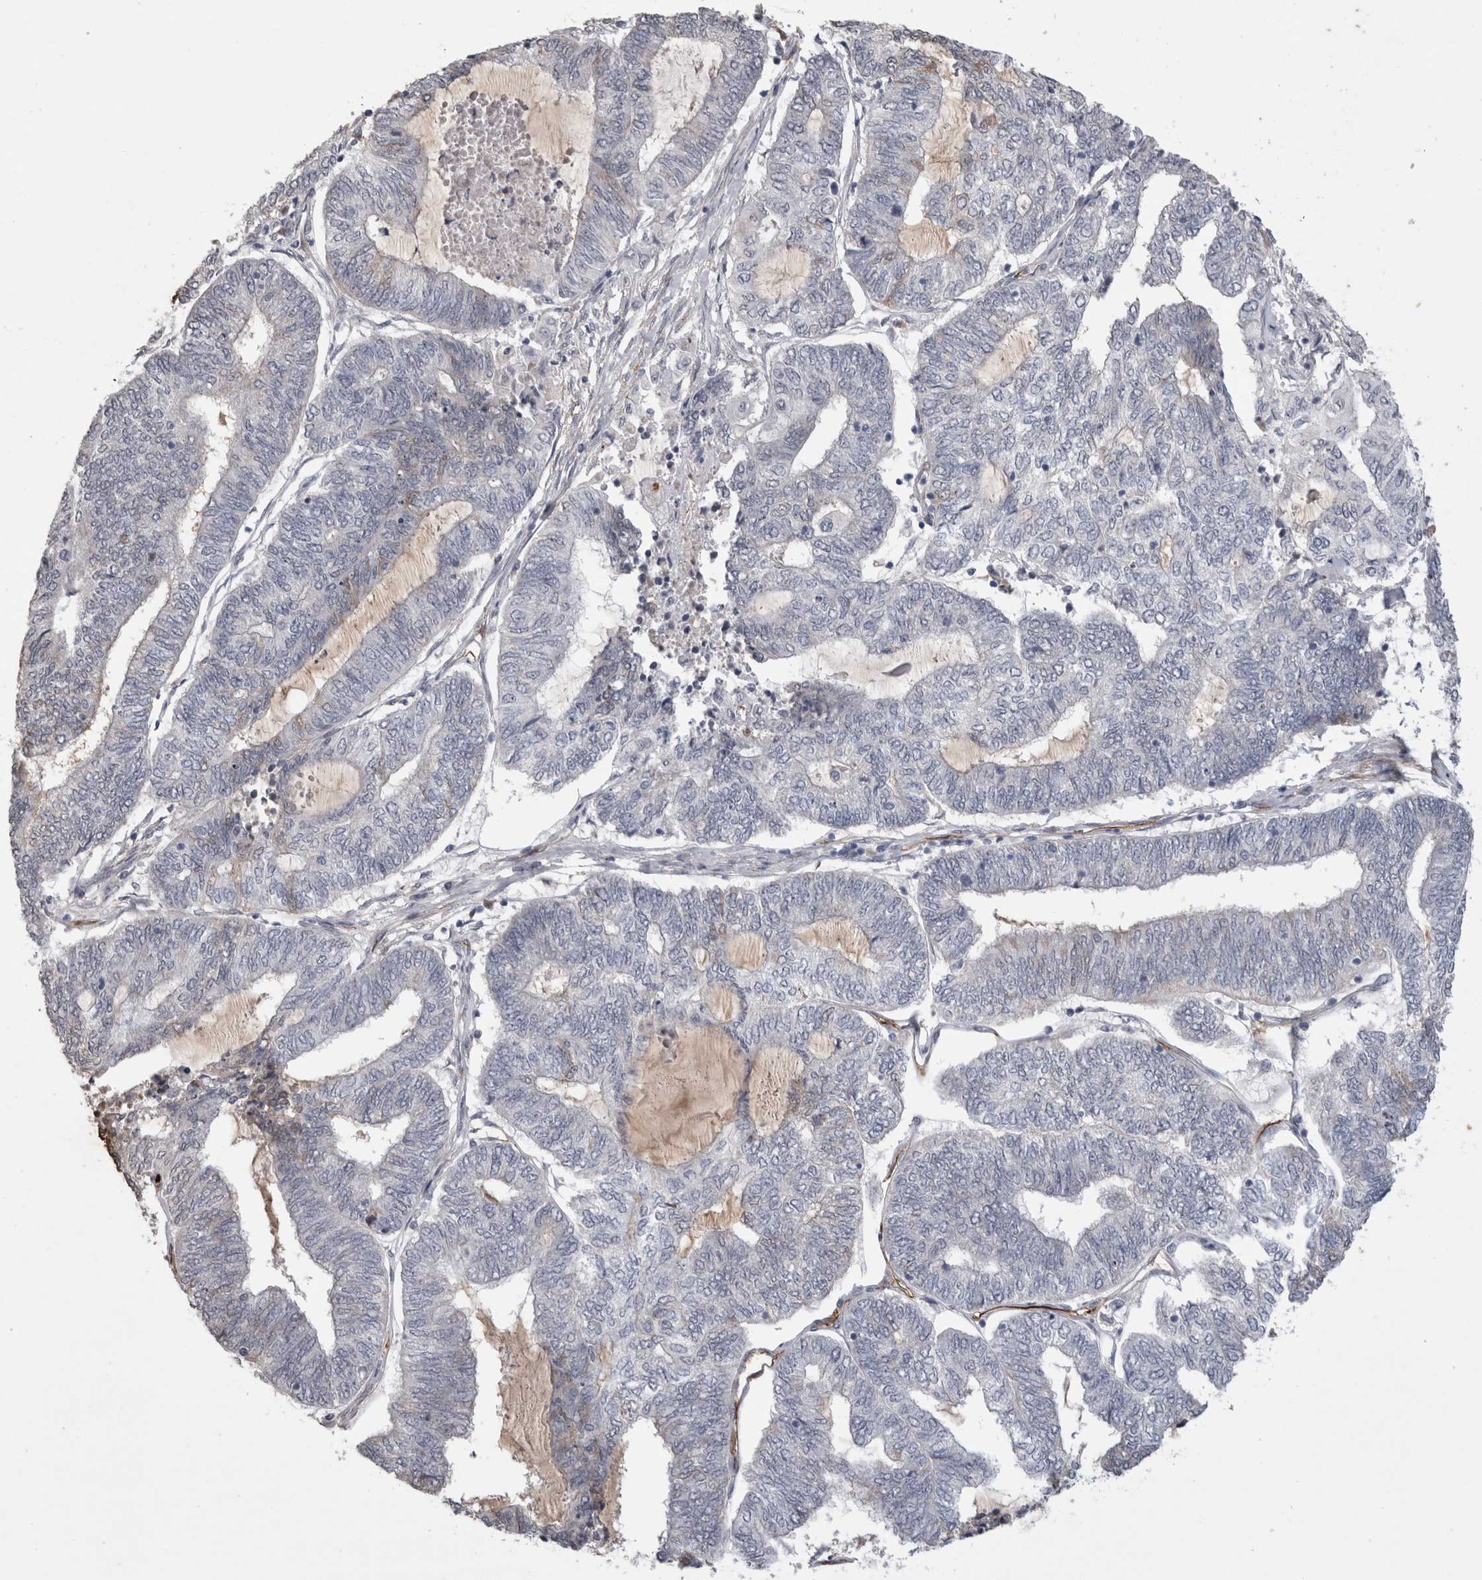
{"staining": {"intensity": "negative", "quantity": "none", "location": "none"}, "tissue": "endometrial cancer", "cell_type": "Tumor cells", "image_type": "cancer", "snomed": [{"axis": "morphology", "description": "Adenocarcinoma, NOS"}, {"axis": "topography", "description": "Uterus"}, {"axis": "topography", "description": "Endometrium"}], "caption": "High power microscopy photomicrograph of an immunohistochemistry micrograph of endometrial cancer (adenocarcinoma), revealing no significant staining in tumor cells. (DAB (3,3'-diaminobenzidine) IHC with hematoxylin counter stain).", "gene": "CDH13", "patient": {"sex": "female", "age": 70}}